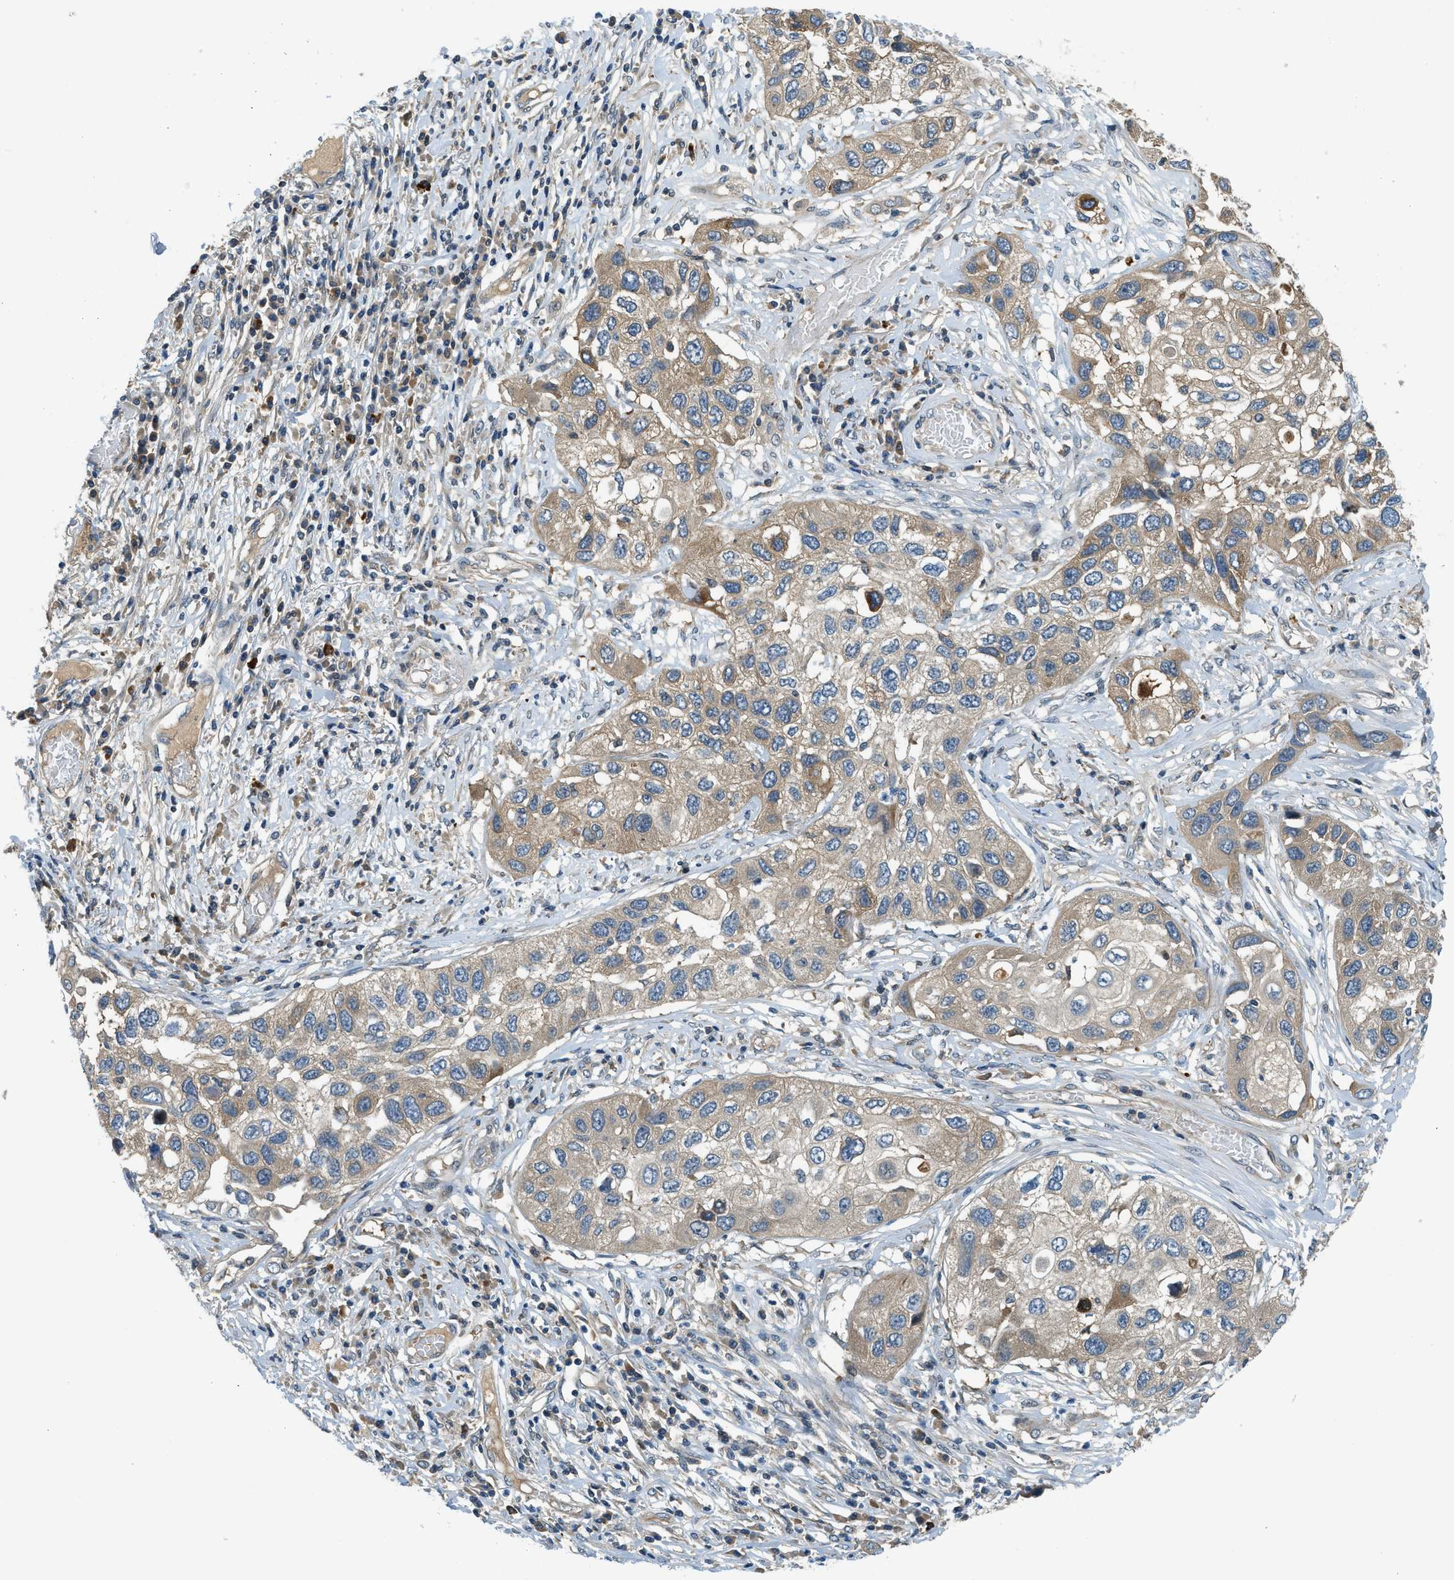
{"staining": {"intensity": "weak", "quantity": ">75%", "location": "cytoplasmic/membranous"}, "tissue": "lung cancer", "cell_type": "Tumor cells", "image_type": "cancer", "snomed": [{"axis": "morphology", "description": "Squamous cell carcinoma, NOS"}, {"axis": "topography", "description": "Lung"}], "caption": "High-power microscopy captured an IHC micrograph of squamous cell carcinoma (lung), revealing weak cytoplasmic/membranous positivity in about >75% of tumor cells. (Stains: DAB in brown, nuclei in blue, Microscopy: brightfield microscopy at high magnification).", "gene": "KCNK1", "patient": {"sex": "male", "age": 71}}